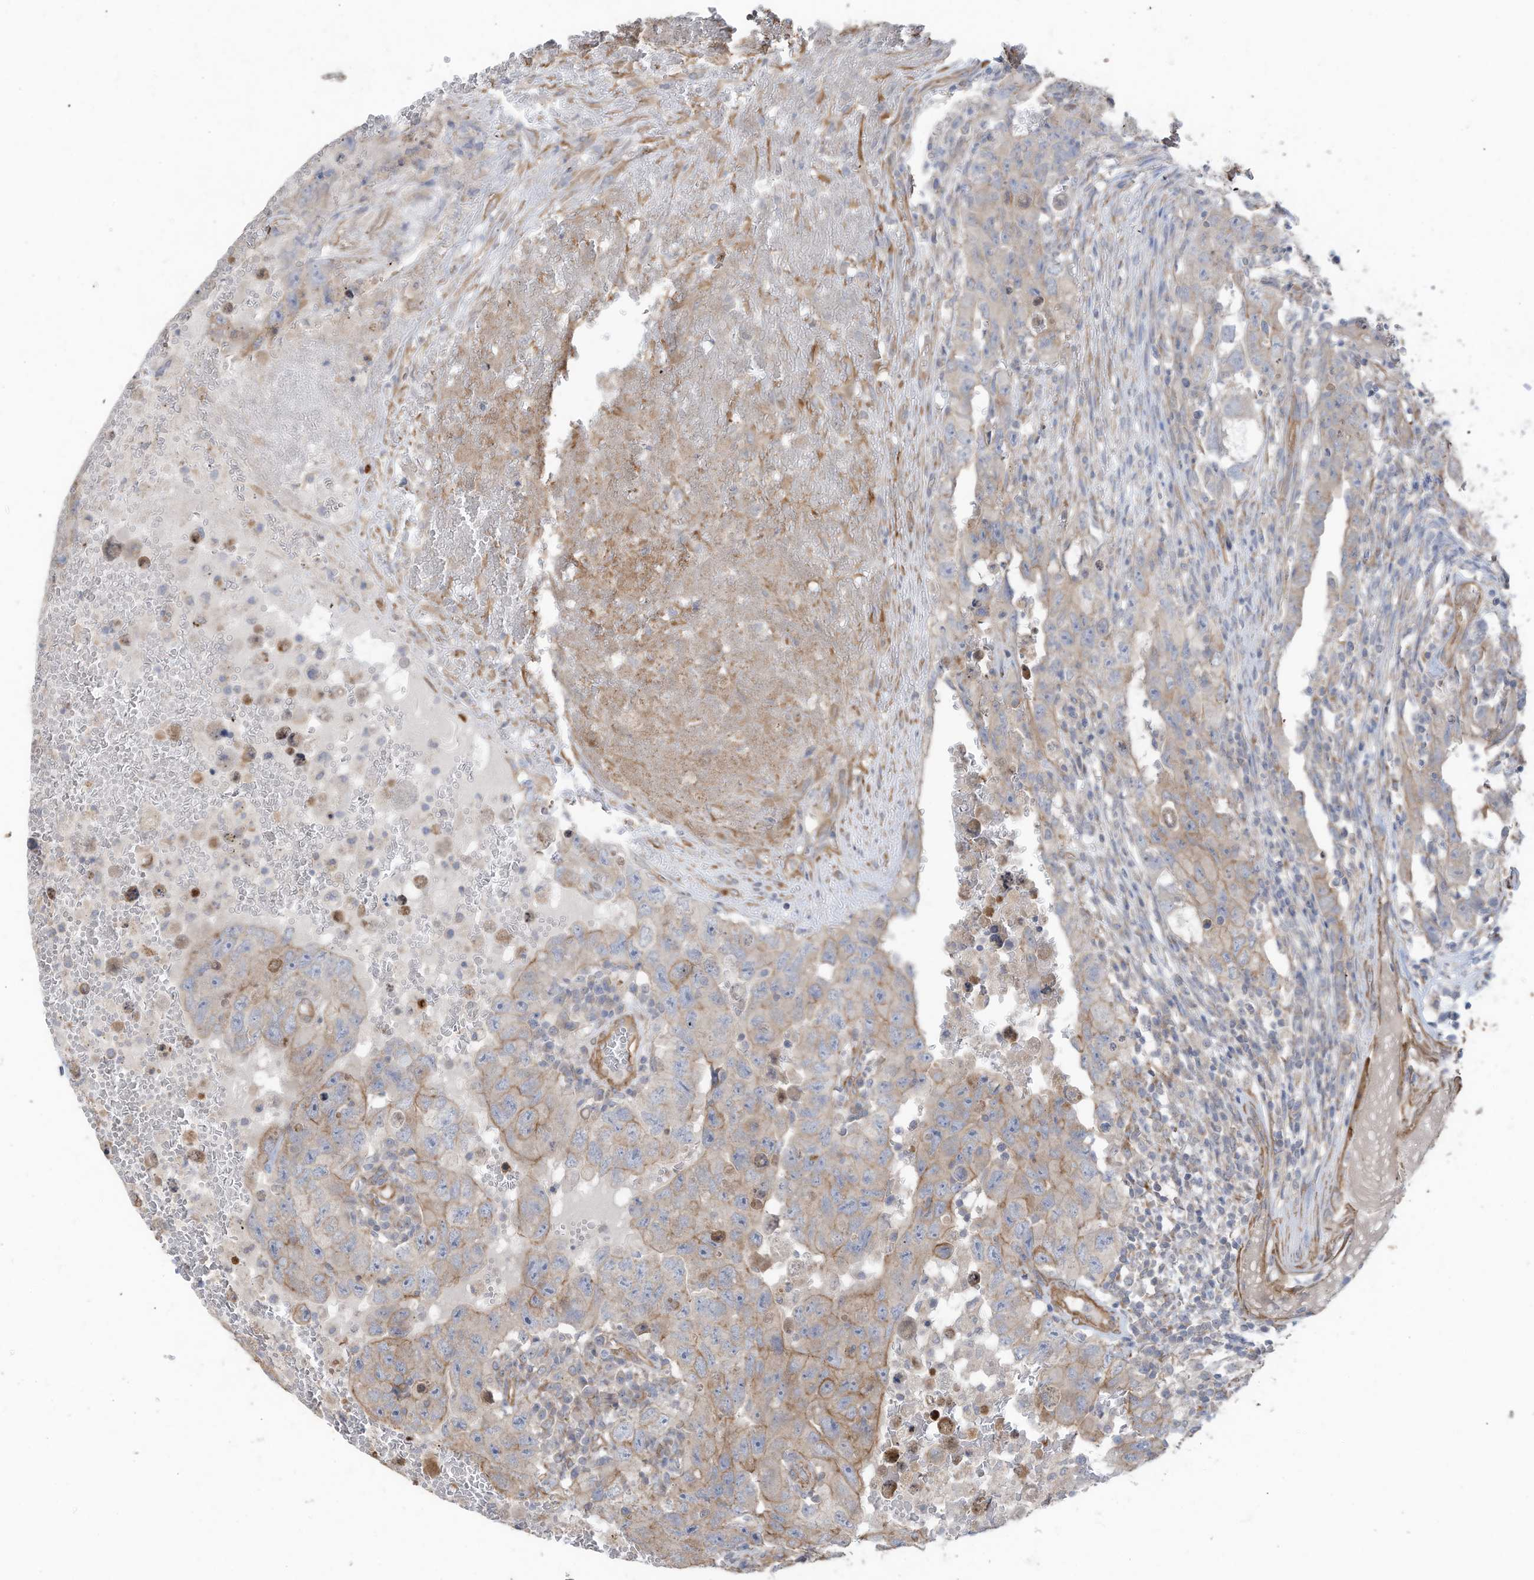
{"staining": {"intensity": "moderate", "quantity": "<25%", "location": "cytoplasmic/membranous"}, "tissue": "testis cancer", "cell_type": "Tumor cells", "image_type": "cancer", "snomed": [{"axis": "morphology", "description": "Carcinoma, Embryonal, NOS"}, {"axis": "topography", "description": "Testis"}], "caption": "A micrograph showing moderate cytoplasmic/membranous positivity in about <25% of tumor cells in embryonal carcinoma (testis), as visualized by brown immunohistochemical staining.", "gene": "SLC17A7", "patient": {"sex": "male", "age": 26}}